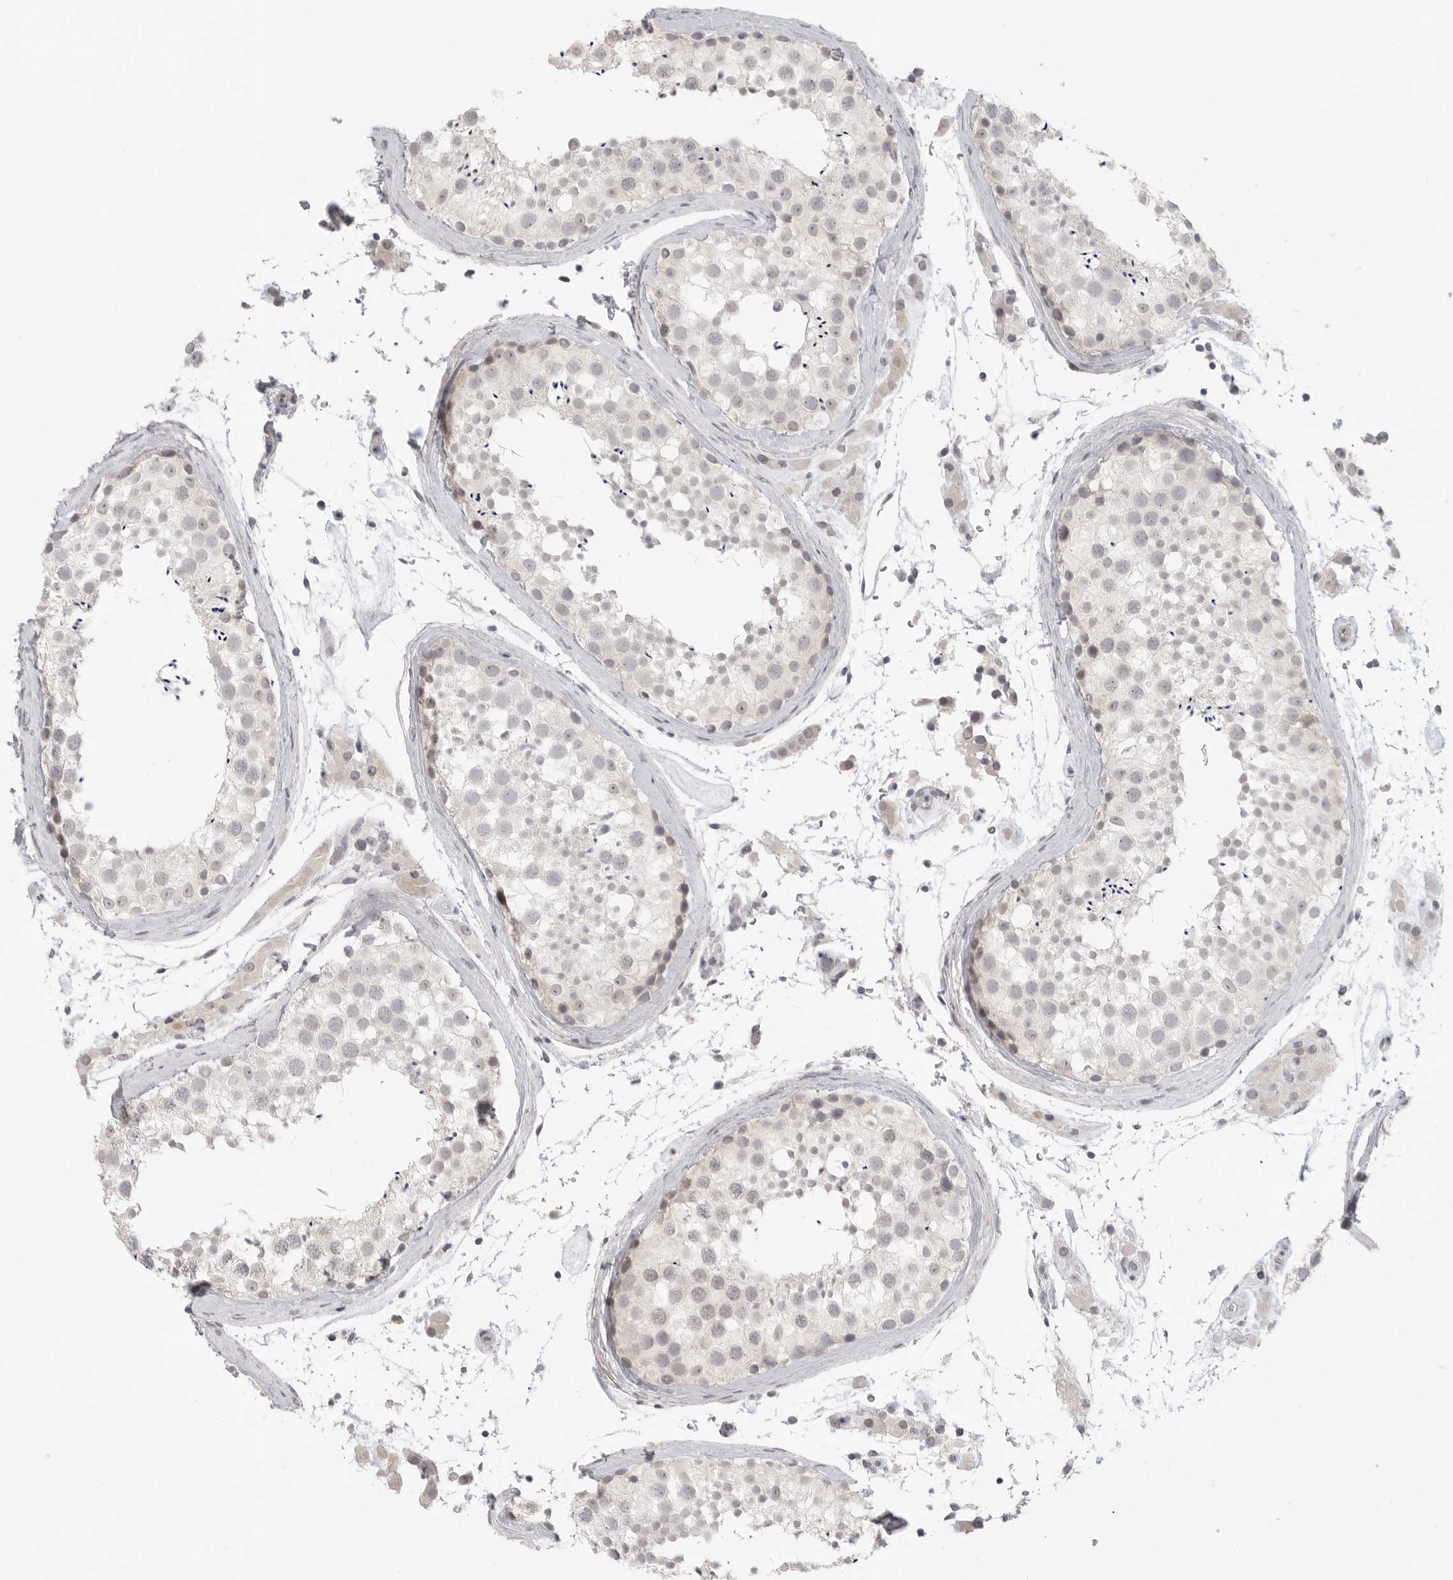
{"staining": {"intensity": "negative", "quantity": "none", "location": "none"}, "tissue": "testis", "cell_type": "Cells in seminiferous ducts", "image_type": "normal", "snomed": [{"axis": "morphology", "description": "Normal tissue, NOS"}, {"axis": "topography", "description": "Testis"}], "caption": "This is an IHC micrograph of normal testis. There is no expression in cells in seminiferous ducts.", "gene": "KLK11", "patient": {"sex": "male", "age": 46}}